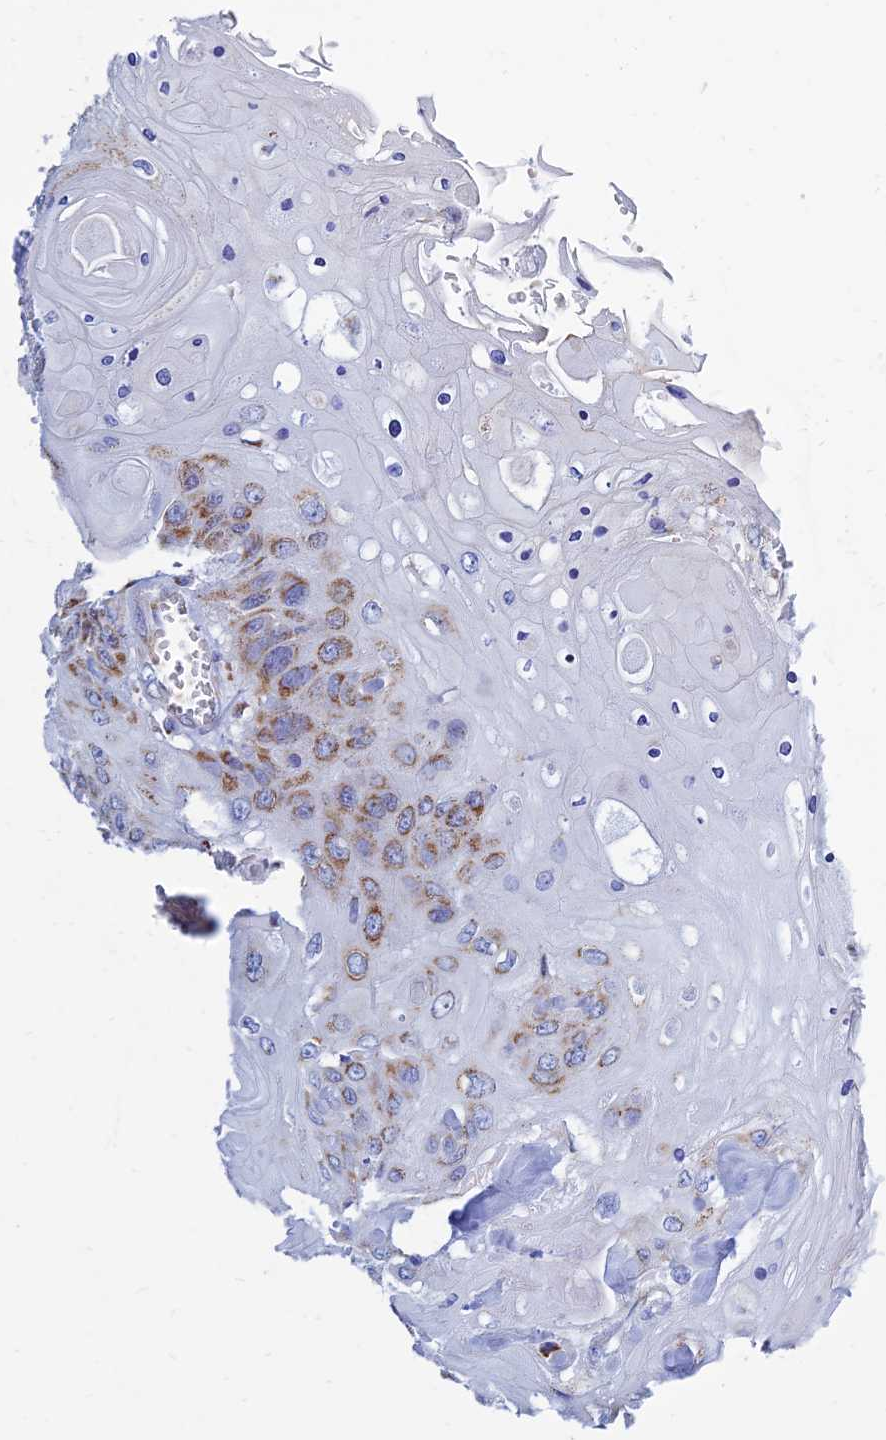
{"staining": {"intensity": "moderate", "quantity": ">75%", "location": "cytoplasmic/membranous"}, "tissue": "head and neck cancer", "cell_type": "Tumor cells", "image_type": "cancer", "snomed": [{"axis": "morphology", "description": "Squamous cell carcinoma, NOS"}, {"axis": "topography", "description": "Head-Neck"}], "caption": "A photomicrograph of human head and neck cancer stained for a protein displays moderate cytoplasmic/membranous brown staining in tumor cells.", "gene": "MGST1", "patient": {"sex": "female", "age": 43}}